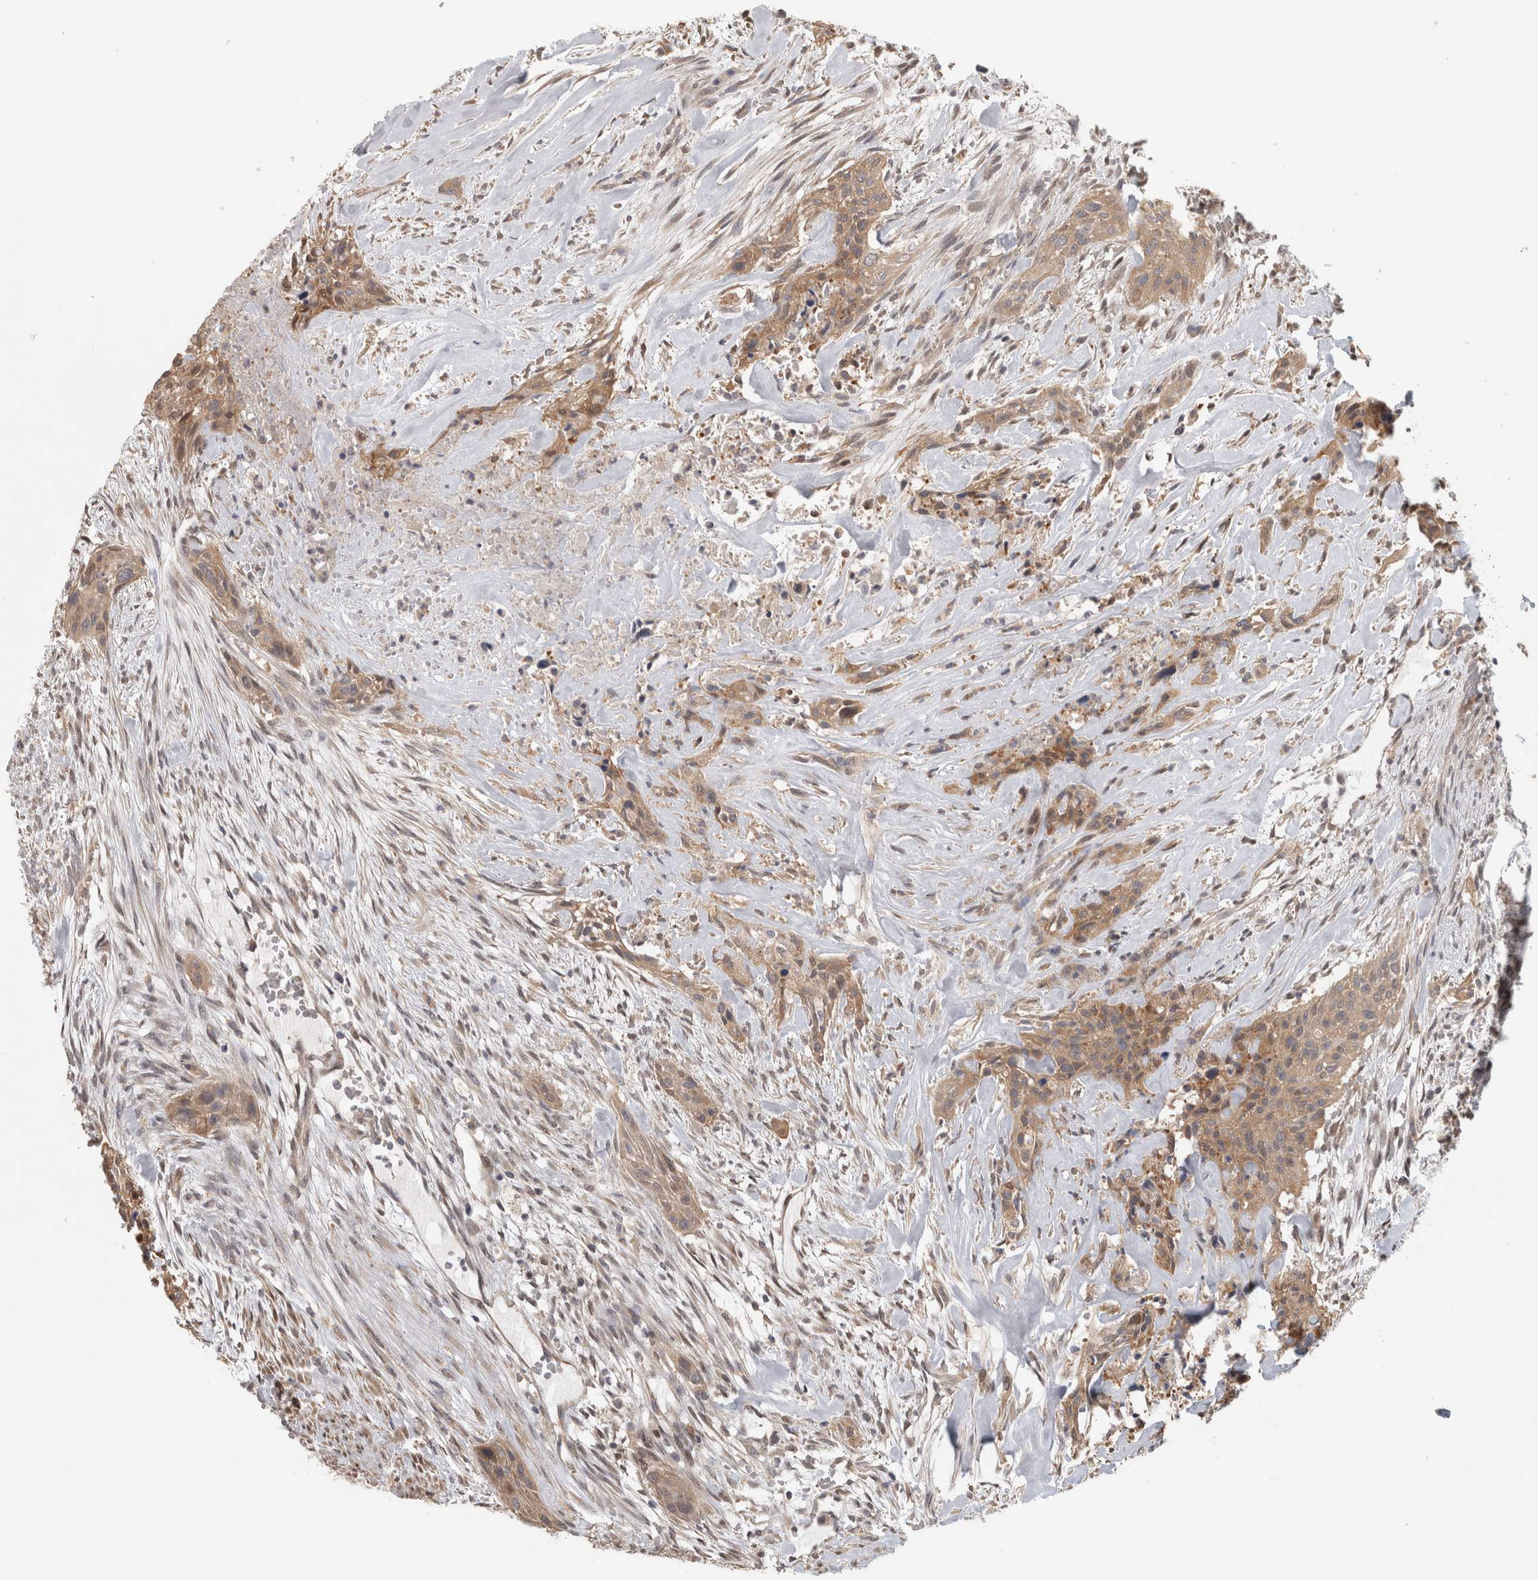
{"staining": {"intensity": "weak", "quantity": ">75%", "location": "cytoplasmic/membranous"}, "tissue": "urothelial cancer", "cell_type": "Tumor cells", "image_type": "cancer", "snomed": [{"axis": "morphology", "description": "Urothelial carcinoma, High grade"}, {"axis": "topography", "description": "Urinary bladder"}], "caption": "Protein expression analysis of human urothelial cancer reveals weak cytoplasmic/membranous expression in about >75% of tumor cells.", "gene": "PIGP", "patient": {"sex": "male", "age": 35}}